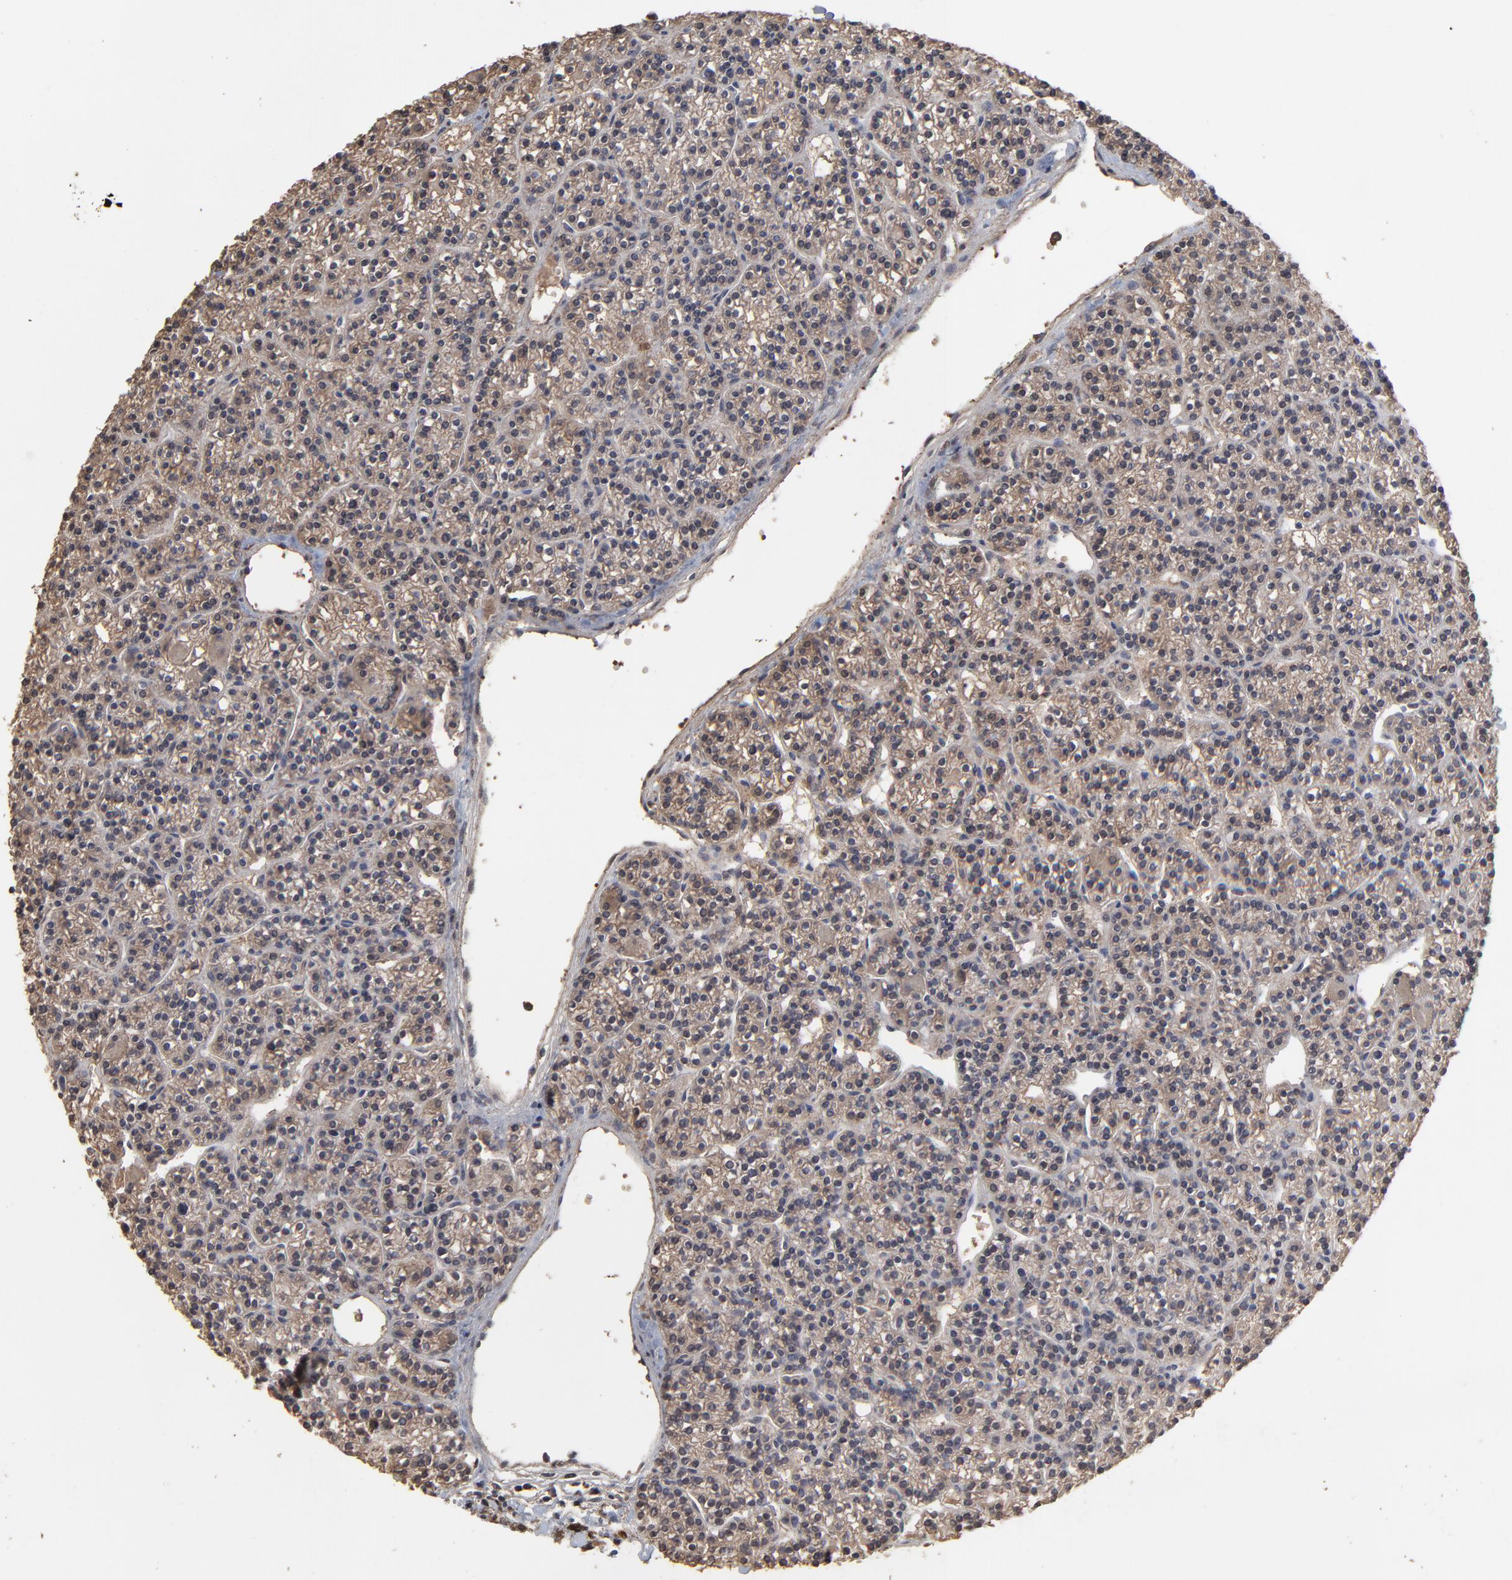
{"staining": {"intensity": "weak", "quantity": ">75%", "location": "cytoplasmic/membranous"}, "tissue": "parathyroid gland", "cell_type": "Glandular cells", "image_type": "normal", "snomed": [{"axis": "morphology", "description": "Normal tissue, NOS"}, {"axis": "topography", "description": "Parathyroid gland"}], "caption": "Immunohistochemistry of benign parathyroid gland reveals low levels of weak cytoplasmic/membranous positivity in about >75% of glandular cells. The protein of interest is stained brown, and the nuclei are stained in blue (DAB (3,3'-diaminobenzidine) IHC with brightfield microscopy, high magnification).", "gene": "VPREB3", "patient": {"sex": "female", "age": 50}}